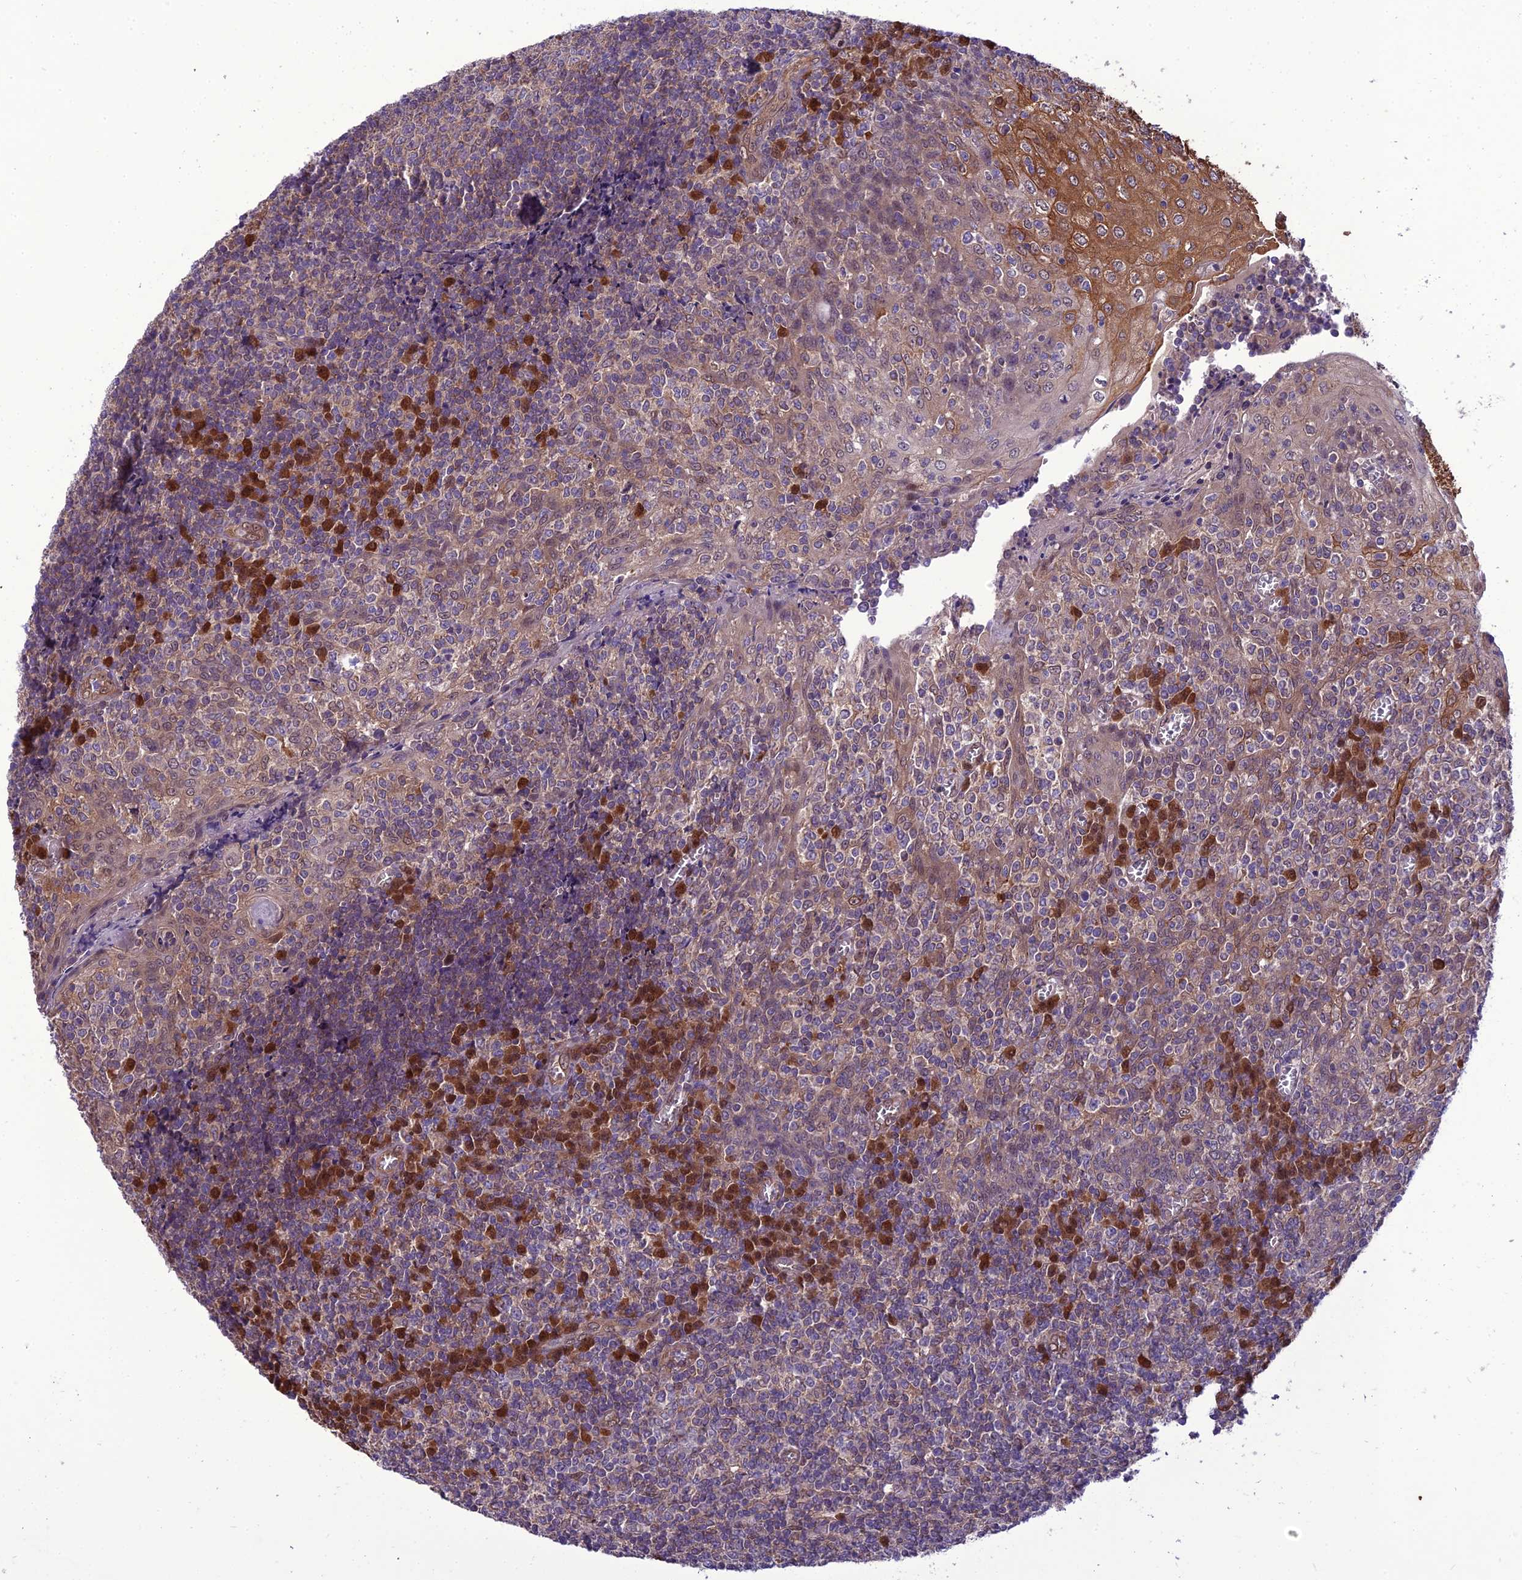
{"staining": {"intensity": "moderate", "quantity": "<25%", "location": "cytoplasmic/membranous,nuclear"}, "tissue": "tonsil", "cell_type": "Germinal center cells", "image_type": "normal", "snomed": [{"axis": "morphology", "description": "Normal tissue, NOS"}, {"axis": "topography", "description": "Tonsil"}], "caption": "A brown stain shows moderate cytoplasmic/membranous,nuclear expression of a protein in germinal center cells of benign human tonsil.", "gene": "BORCS6", "patient": {"sex": "female", "age": 19}}